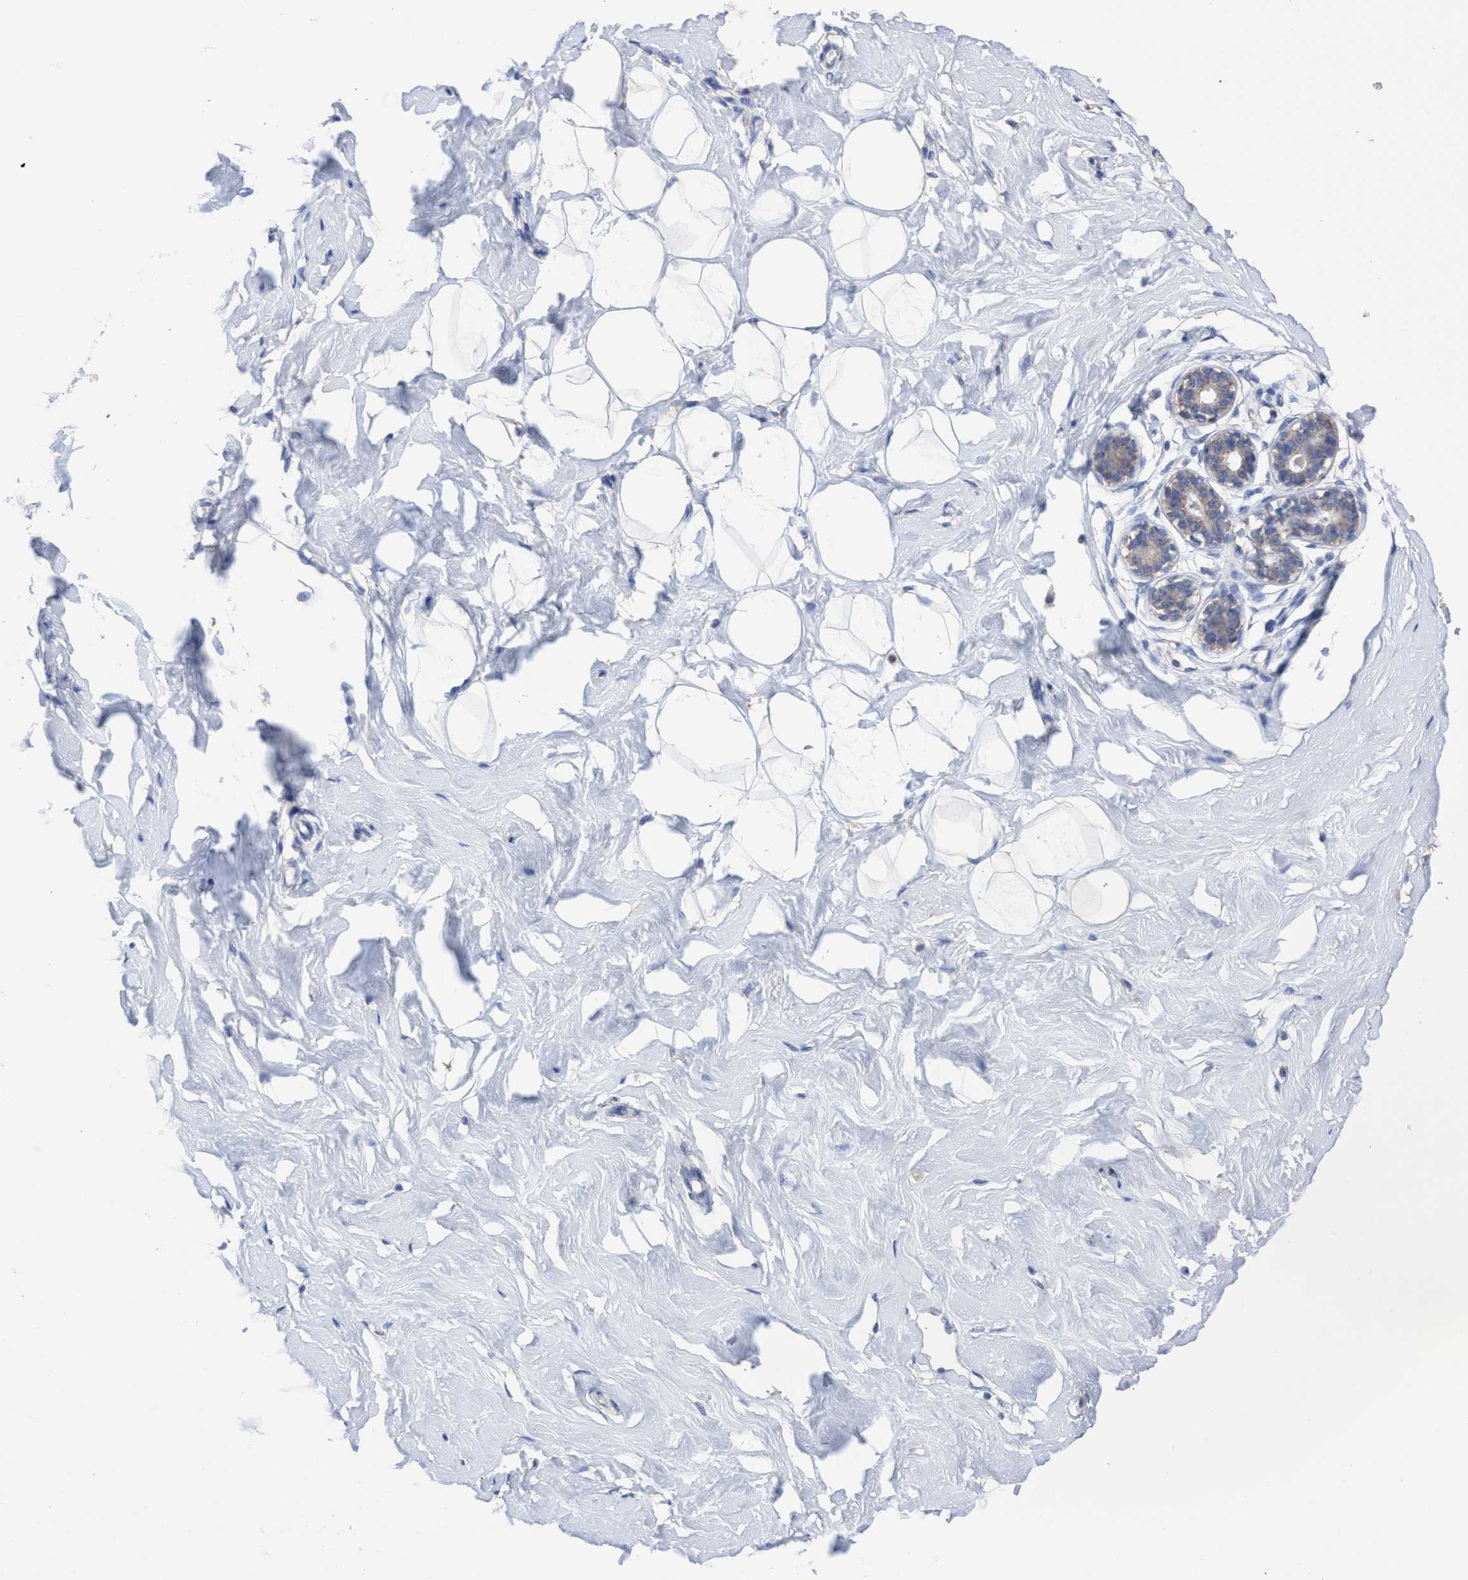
{"staining": {"intensity": "negative", "quantity": "none", "location": "none"}, "tissue": "breast", "cell_type": "Adipocytes", "image_type": "normal", "snomed": [{"axis": "morphology", "description": "Normal tissue, NOS"}, {"axis": "topography", "description": "Breast"}], "caption": "IHC of normal breast shows no positivity in adipocytes. The staining was performed using DAB to visualize the protein expression in brown, while the nuclei were stained in blue with hematoxylin (Magnification: 20x).", "gene": "RSAD1", "patient": {"sex": "female", "age": 23}}